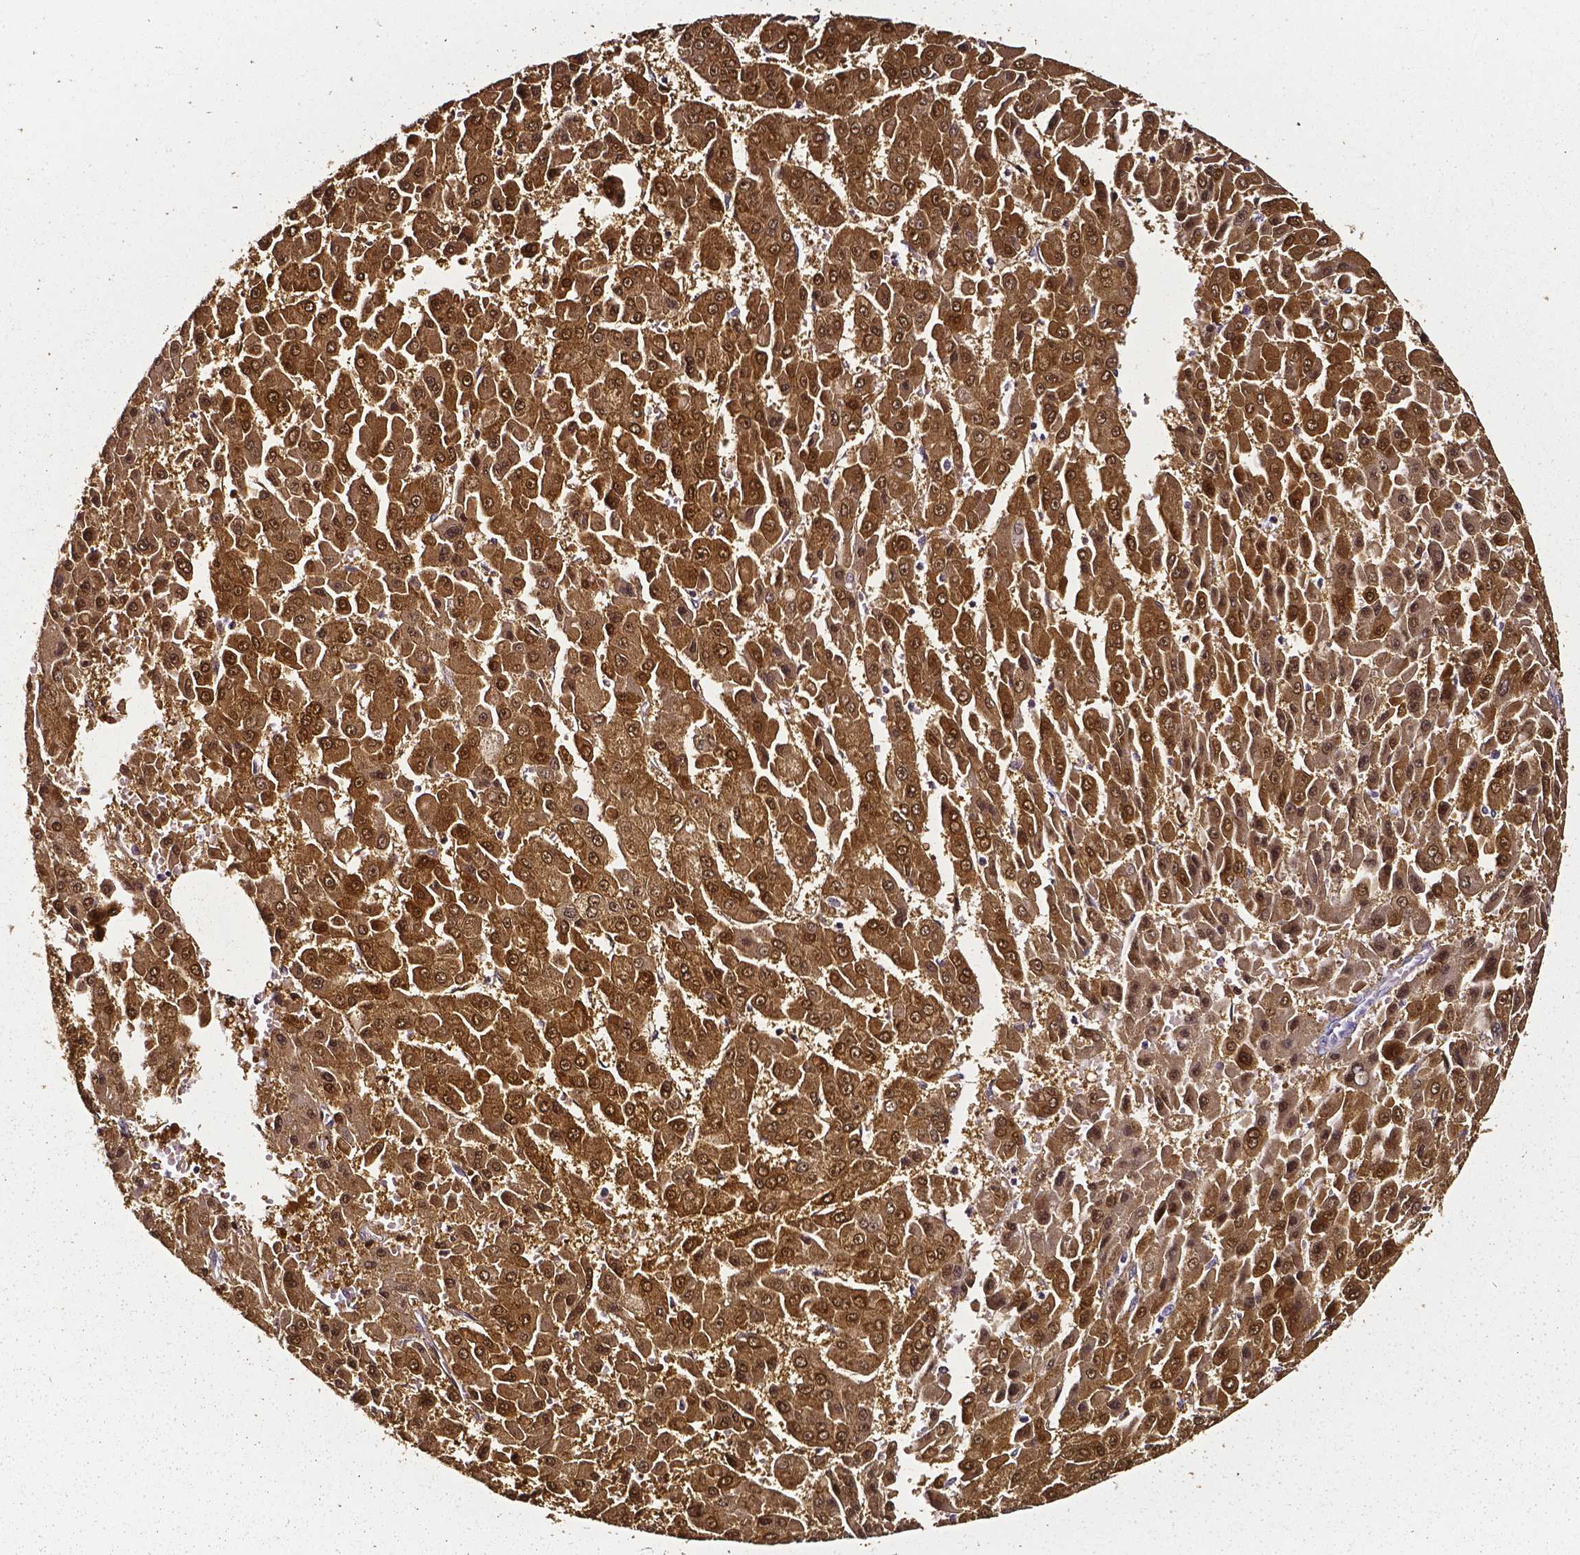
{"staining": {"intensity": "moderate", "quantity": ">75%", "location": "cytoplasmic/membranous,nuclear"}, "tissue": "liver cancer", "cell_type": "Tumor cells", "image_type": "cancer", "snomed": [{"axis": "morphology", "description": "Carcinoma, Hepatocellular, NOS"}, {"axis": "topography", "description": "Liver"}], "caption": "A micrograph of hepatocellular carcinoma (liver) stained for a protein demonstrates moderate cytoplasmic/membranous and nuclear brown staining in tumor cells. (Stains: DAB (3,3'-diaminobenzidine) in brown, nuclei in blue, Microscopy: brightfield microscopy at high magnification).", "gene": "AKR1B10", "patient": {"sex": "male", "age": 78}}